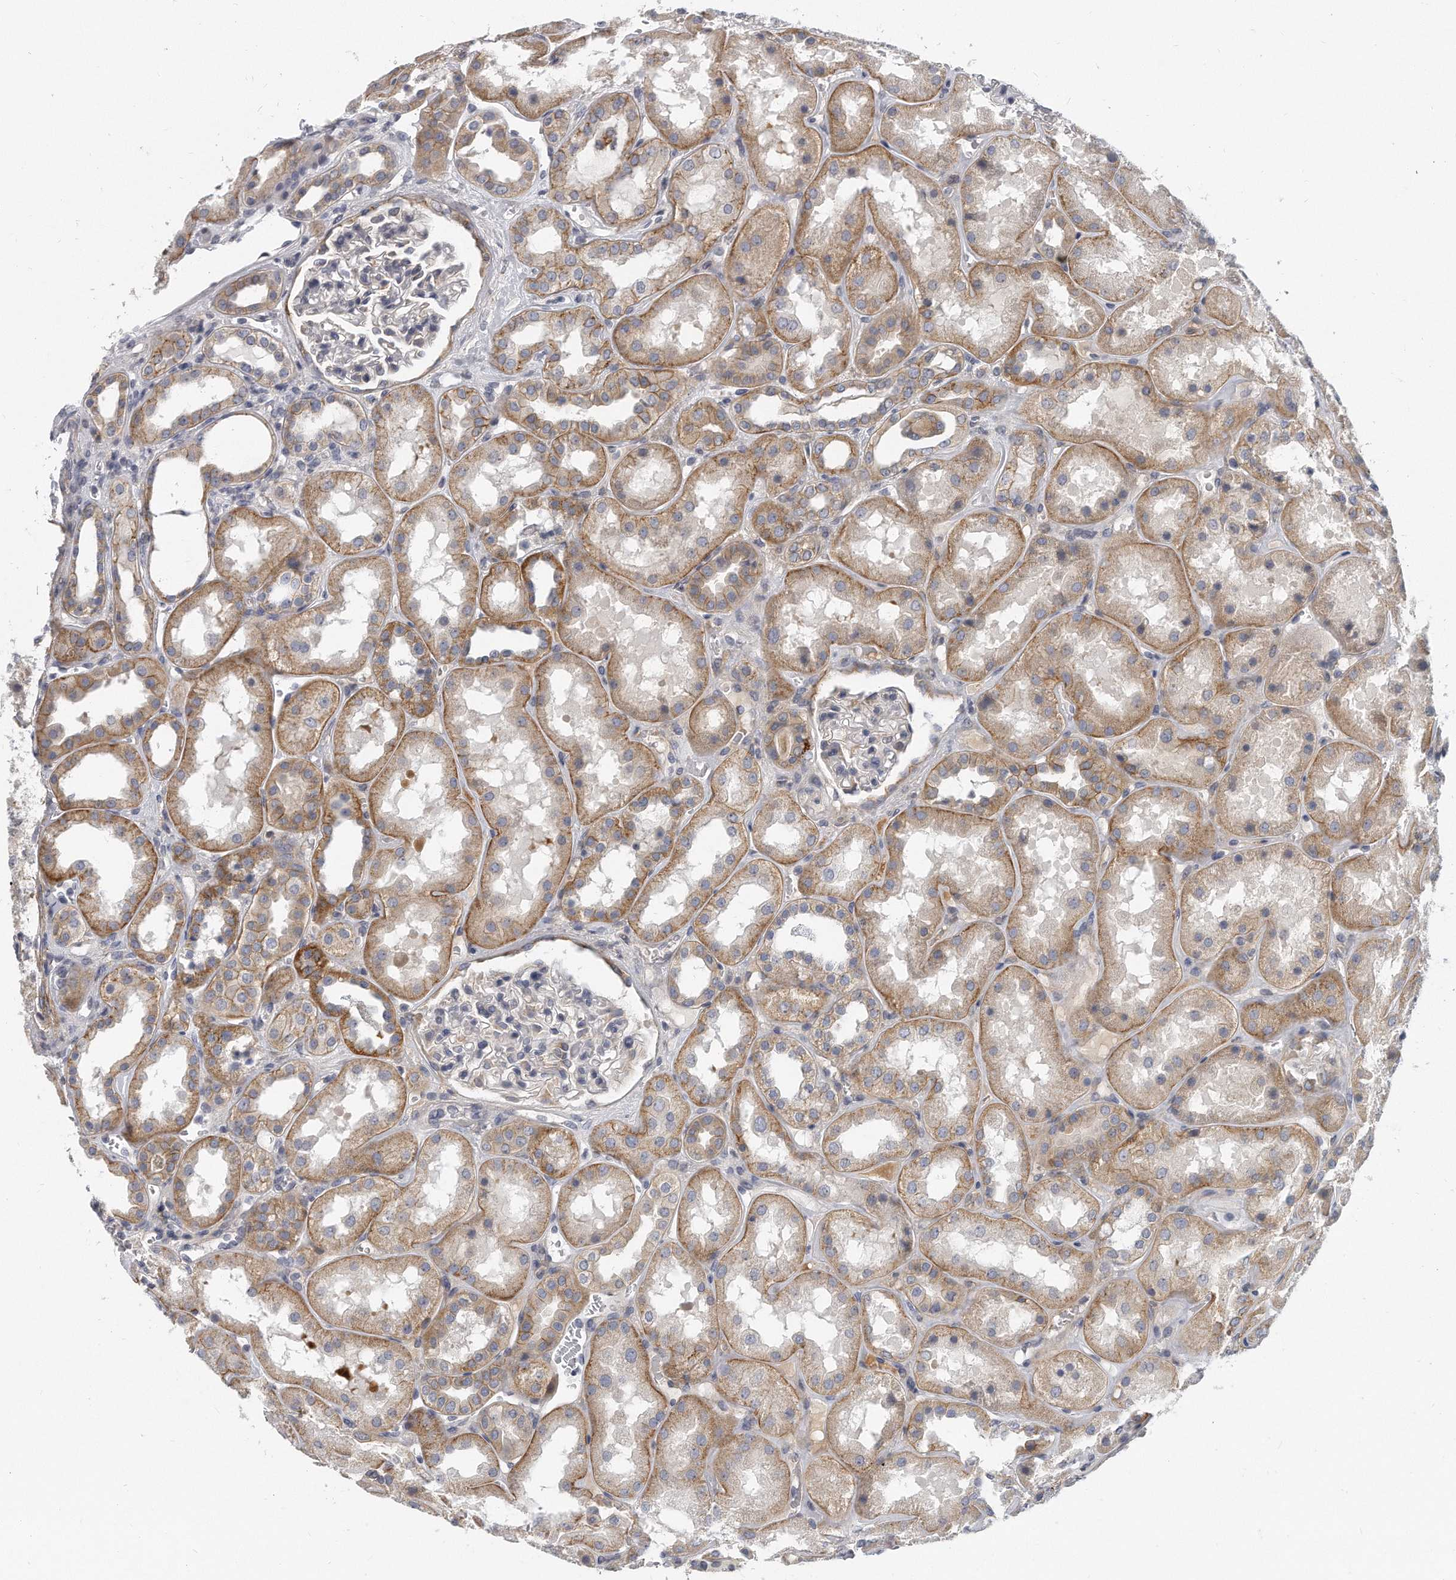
{"staining": {"intensity": "negative", "quantity": "none", "location": "none"}, "tissue": "kidney", "cell_type": "Cells in glomeruli", "image_type": "normal", "snomed": [{"axis": "morphology", "description": "Normal tissue, NOS"}, {"axis": "topography", "description": "Kidney"}], "caption": "Cells in glomeruli show no significant protein staining in benign kidney. (Brightfield microscopy of DAB IHC at high magnification).", "gene": "PLEKHA6", "patient": {"sex": "male", "age": 70}}